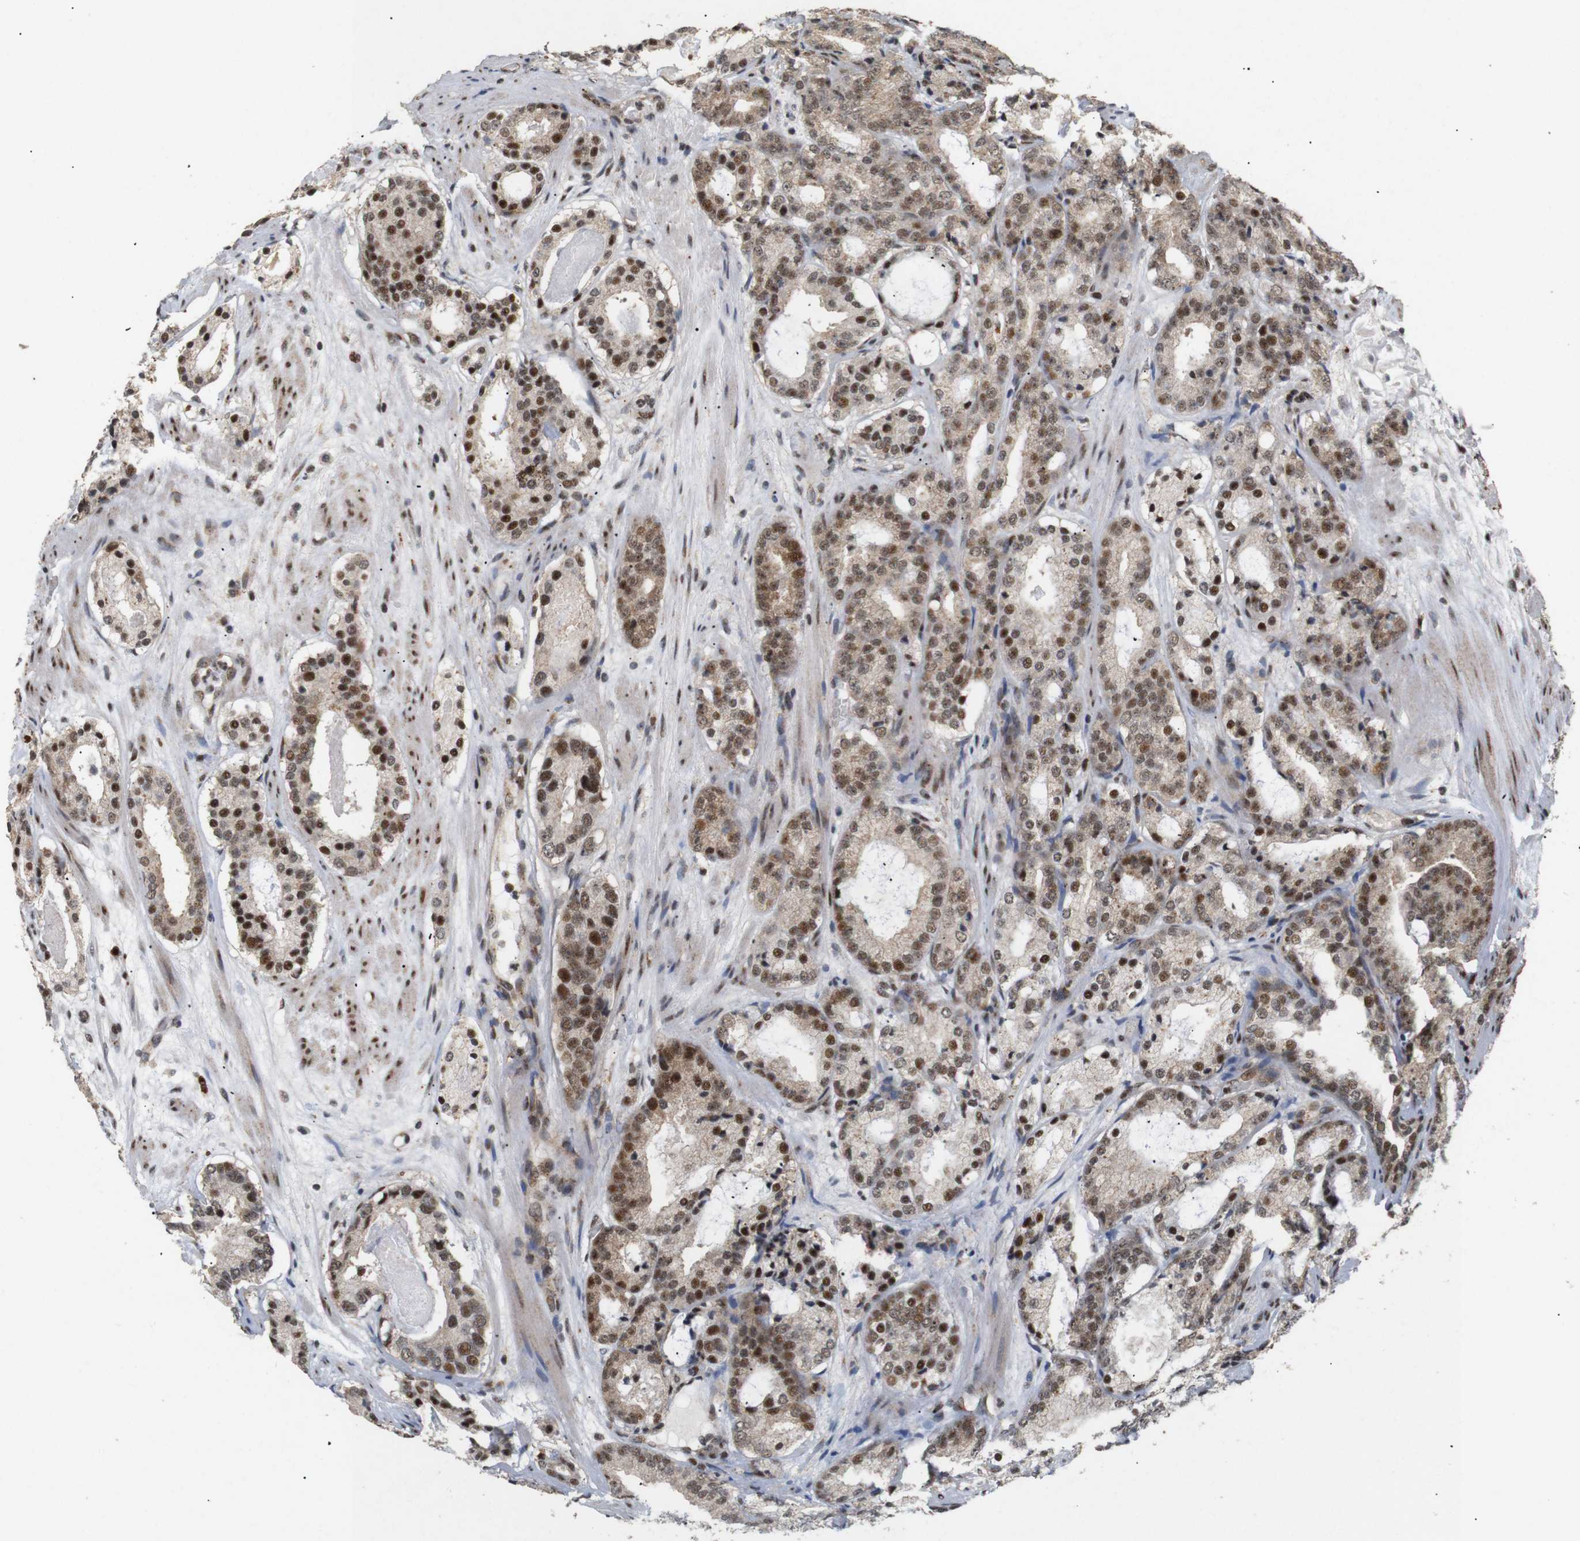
{"staining": {"intensity": "moderate", "quantity": ">75%", "location": "cytoplasmic/membranous,nuclear"}, "tissue": "prostate cancer", "cell_type": "Tumor cells", "image_type": "cancer", "snomed": [{"axis": "morphology", "description": "Adenocarcinoma, Low grade"}, {"axis": "topography", "description": "Prostate"}], "caption": "This is an image of IHC staining of prostate cancer, which shows moderate expression in the cytoplasmic/membranous and nuclear of tumor cells.", "gene": "PYM1", "patient": {"sex": "male", "age": 69}}